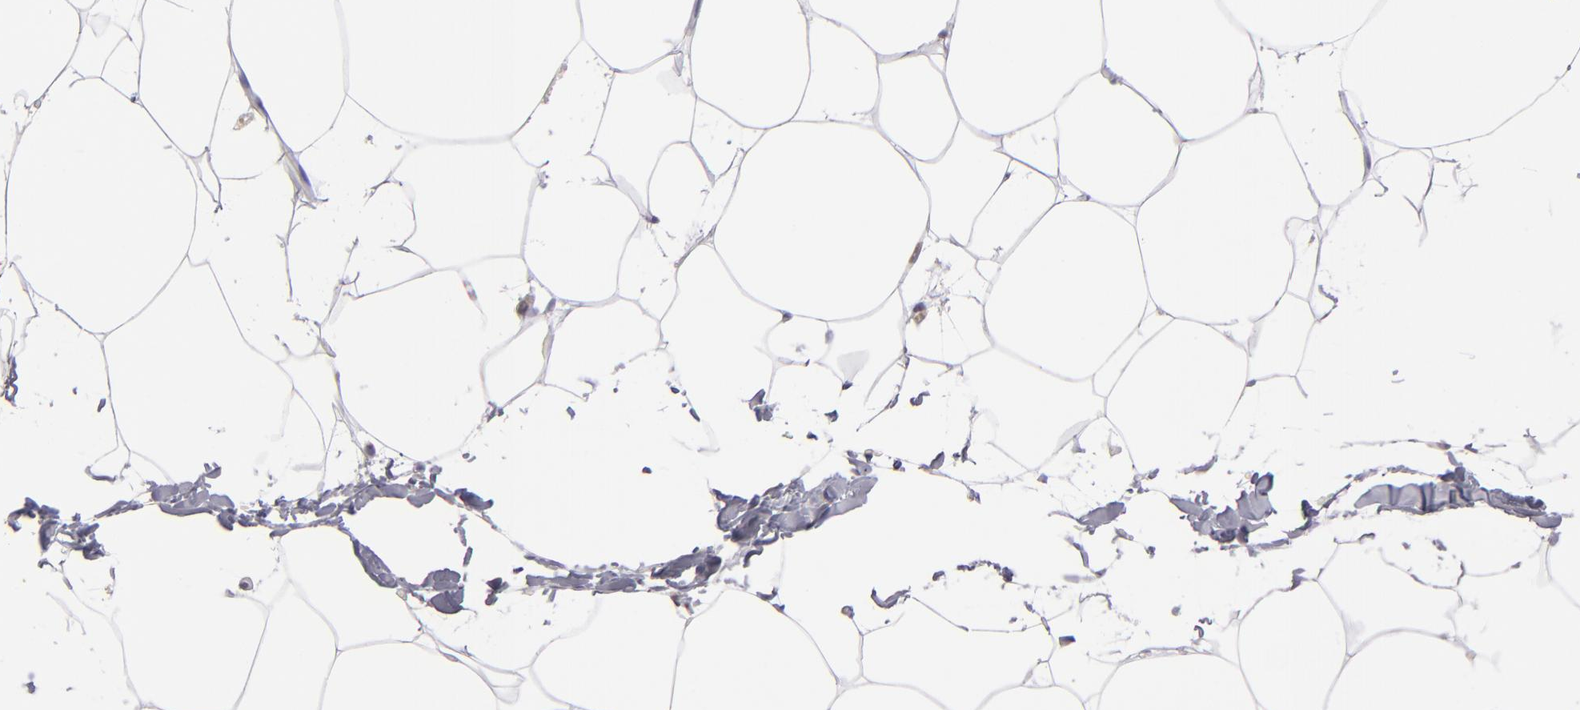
{"staining": {"intensity": "negative", "quantity": "none", "location": "none"}, "tissue": "adipose tissue", "cell_type": "Adipocytes", "image_type": "normal", "snomed": [{"axis": "morphology", "description": "Normal tissue, NOS"}, {"axis": "morphology", "description": "Duct carcinoma"}, {"axis": "topography", "description": "Breast"}, {"axis": "topography", "description": "Adipose tissue"}], "caption": "This is an IHC micrograph of unremarkable human adipose tissue. There is no positivity in adipocytes.", "gene": "ALDOB", "patient": {"sex": "female", "age": 37}}